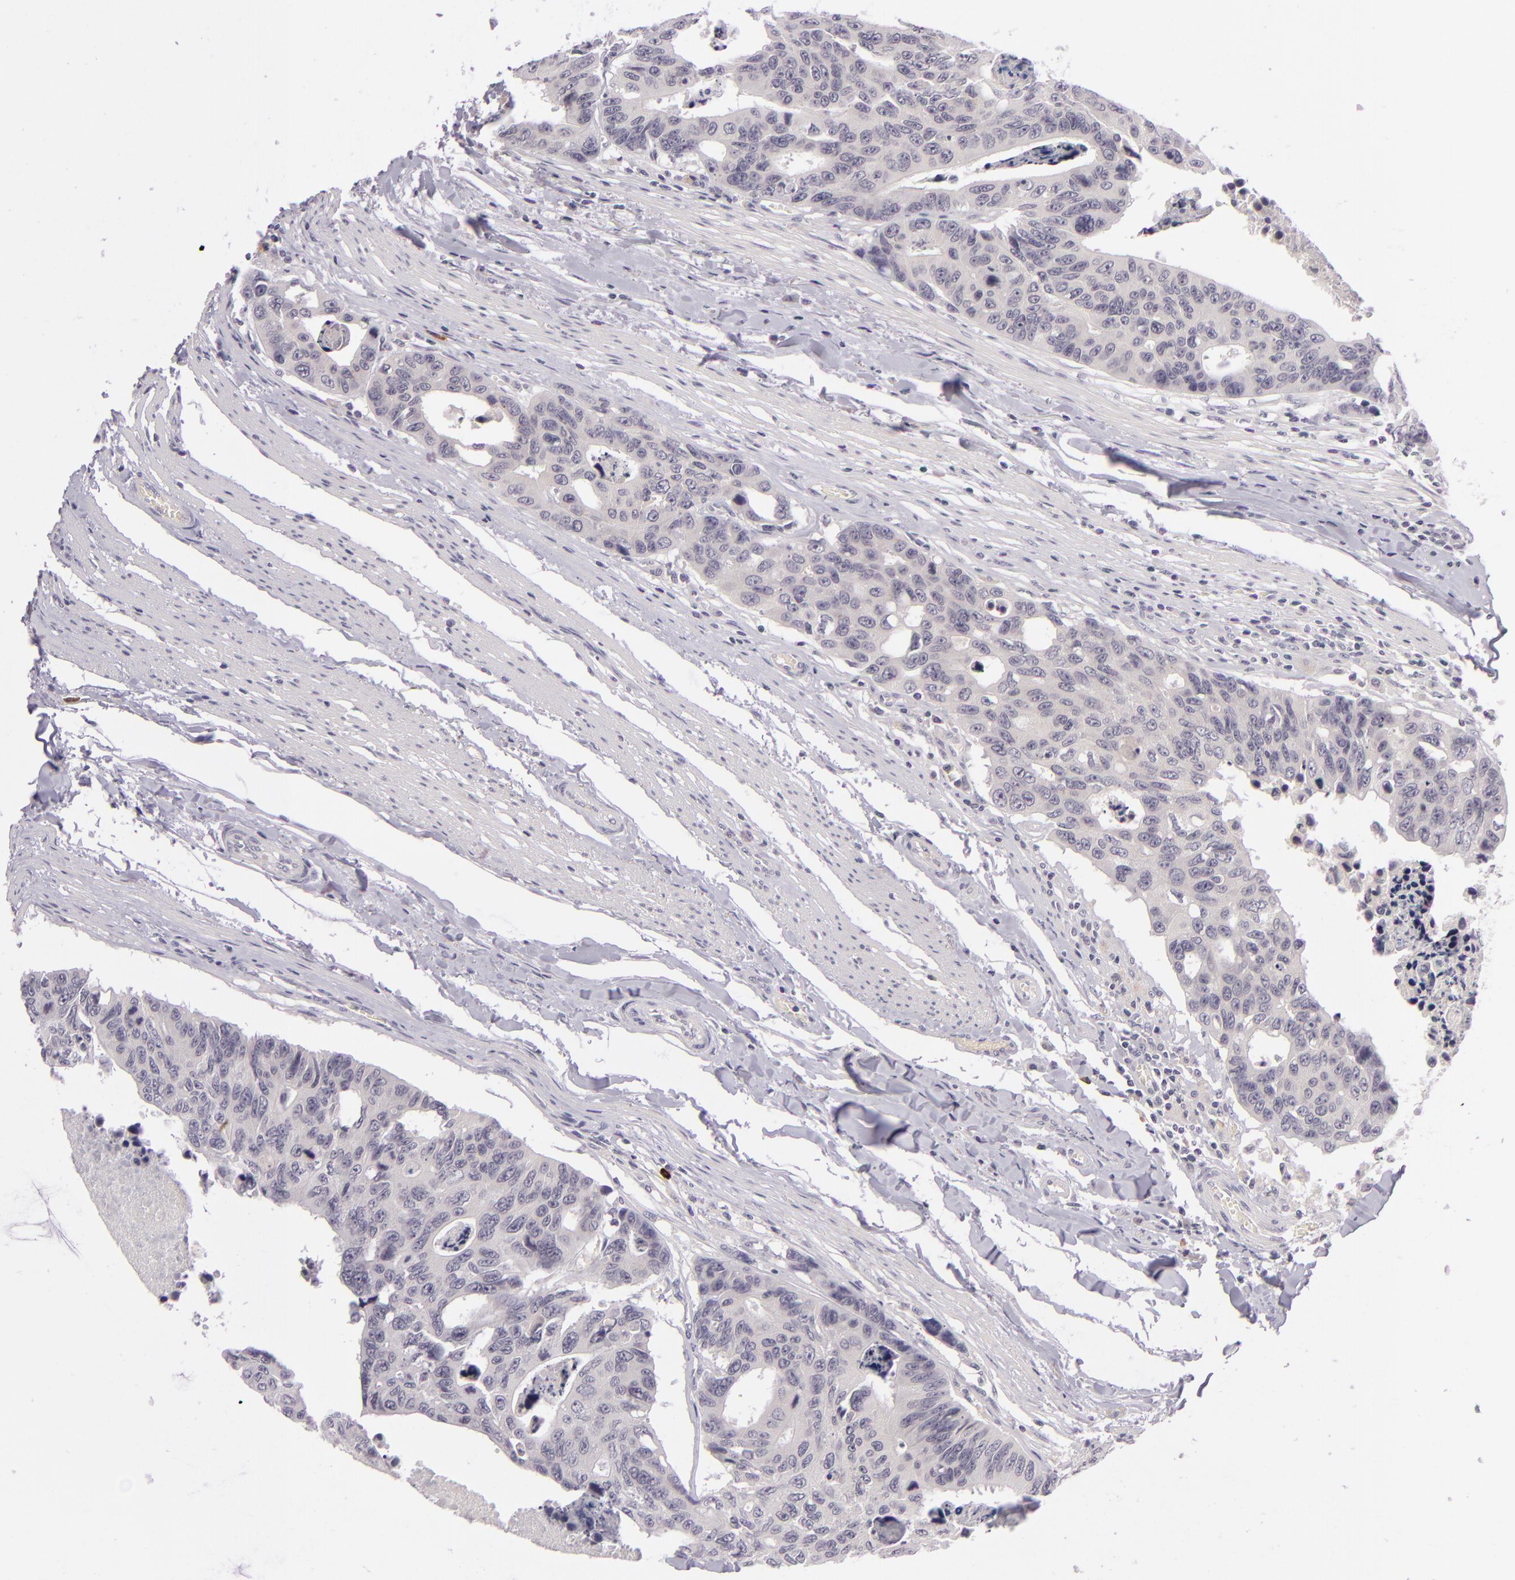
{"staining": {"intensity": "weak", "quantity": ">75%", "location": "cytoplasmic/membranous"}, "tissue": "colorectal cancer", "cell_type": "Tumor cells", "image_type": "cancer", "snomed": [{"axis": "morphology", "description": "Adenocarcinoma, NOS"}, {"axis": "topography", "description": "Colon"}], "caption": "Protein analysis of adenocarcinoma (colorectal) tissue reveals weak cytoplasmic/membranous expression in approximately >75% of tumor cells. The staining was performed using DAB, with brown indicating positive protein expression. Nuclei are stained blue with hematoxylin.", "gene": "DAG1", "patient": {"sex": "female", "age": 86}}